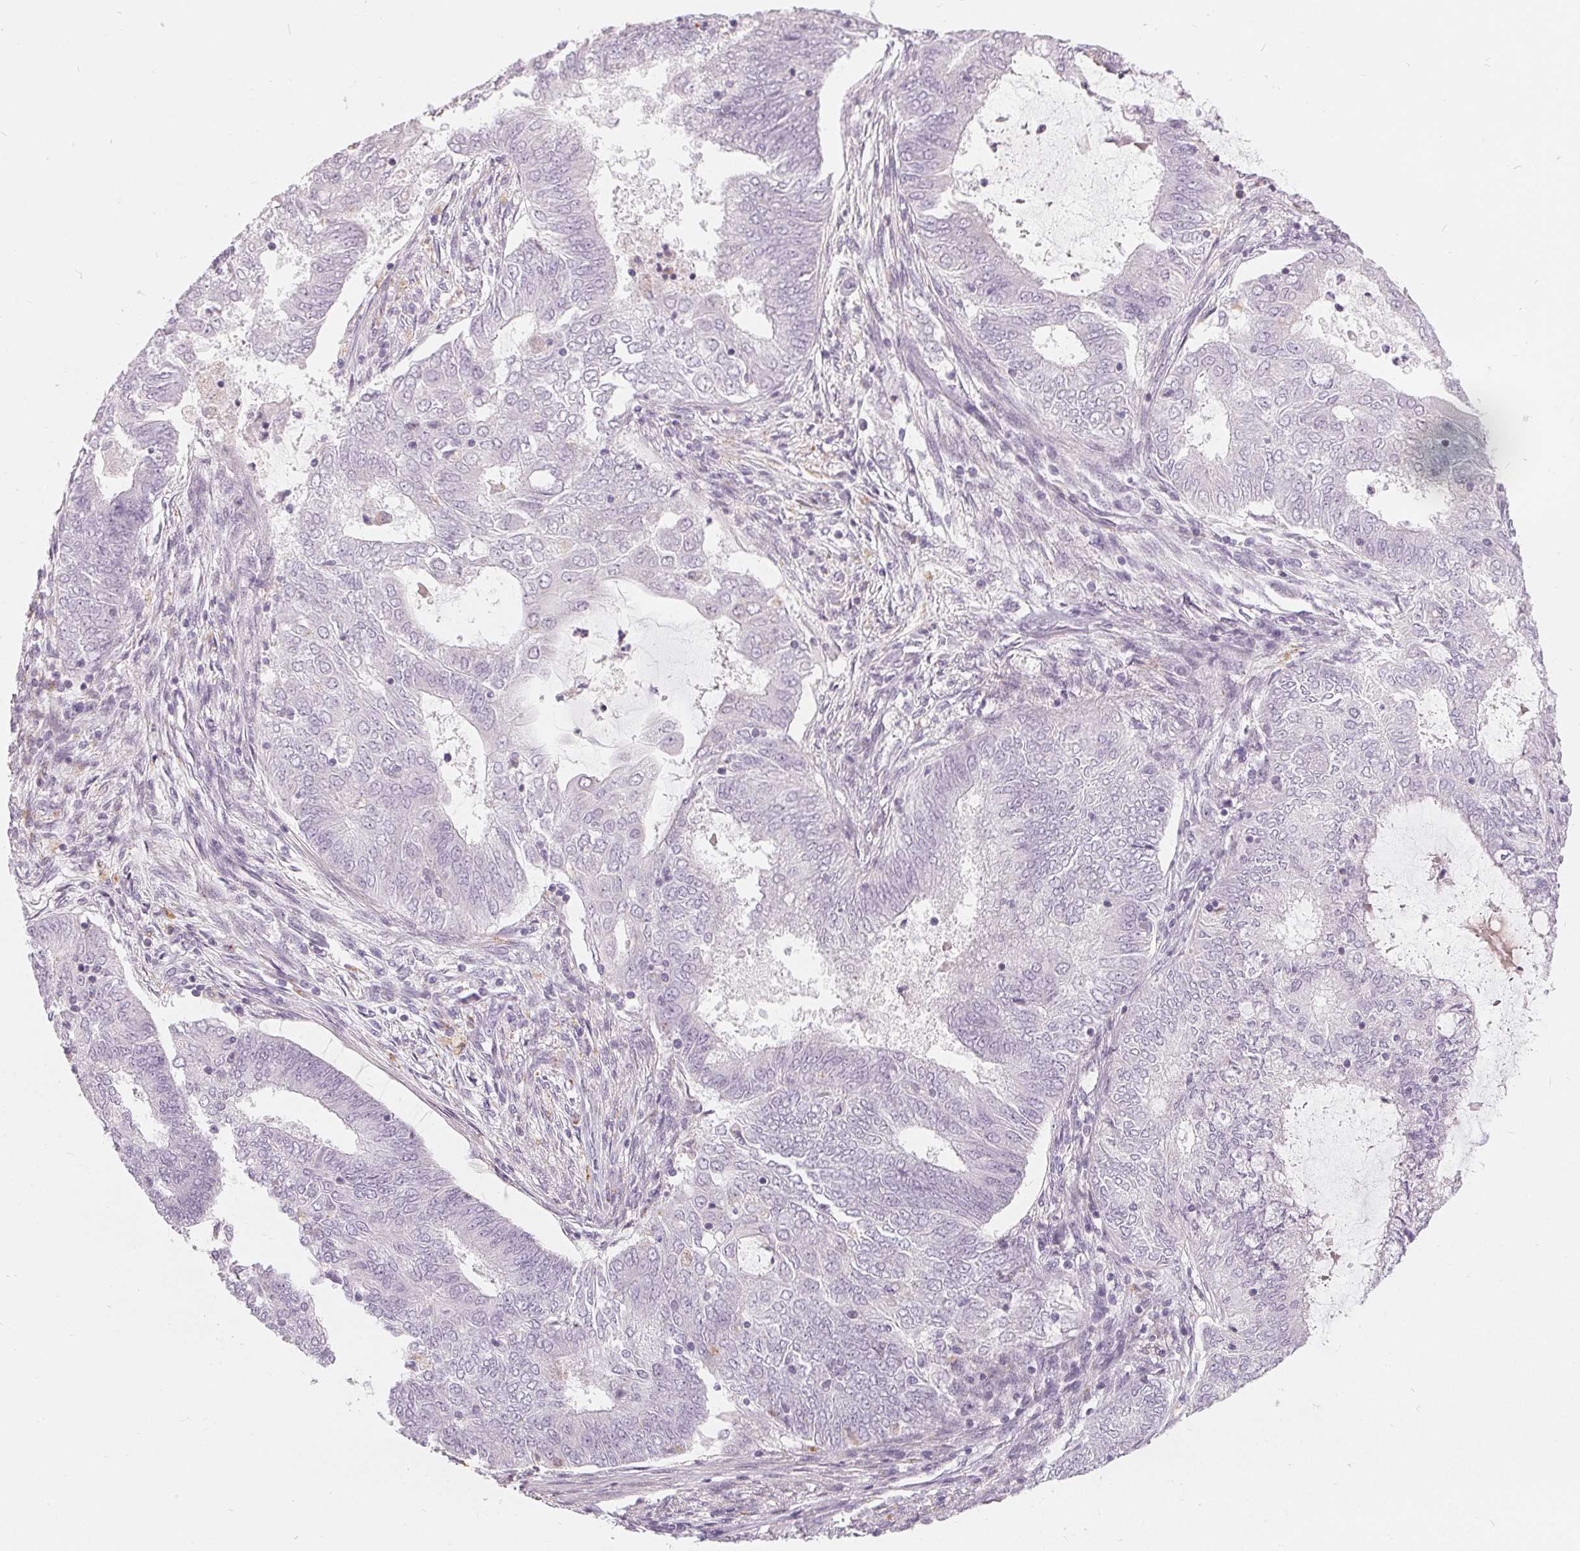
{"staining": {"intensity": "negative", "quantity": "none", "location": "none"}, "tissue": "endometrial cancer", "cell_type": "Tumor cells", "image_type": "cancer", "snomed": [{"axis": "morphology", "description": "Adenocarcinoma, NOS"}, {"axis": "topography", "description": "Endometrium"}], "caption": "Immunohistochemistry (IHC) micrograph of neoplastic tissue: endometrial adenocarcinoma stained with DAB displays no significant protein expression in tumor cells.", "gene": "HOPX", "patient": {"sex": "female", "age": 62}}